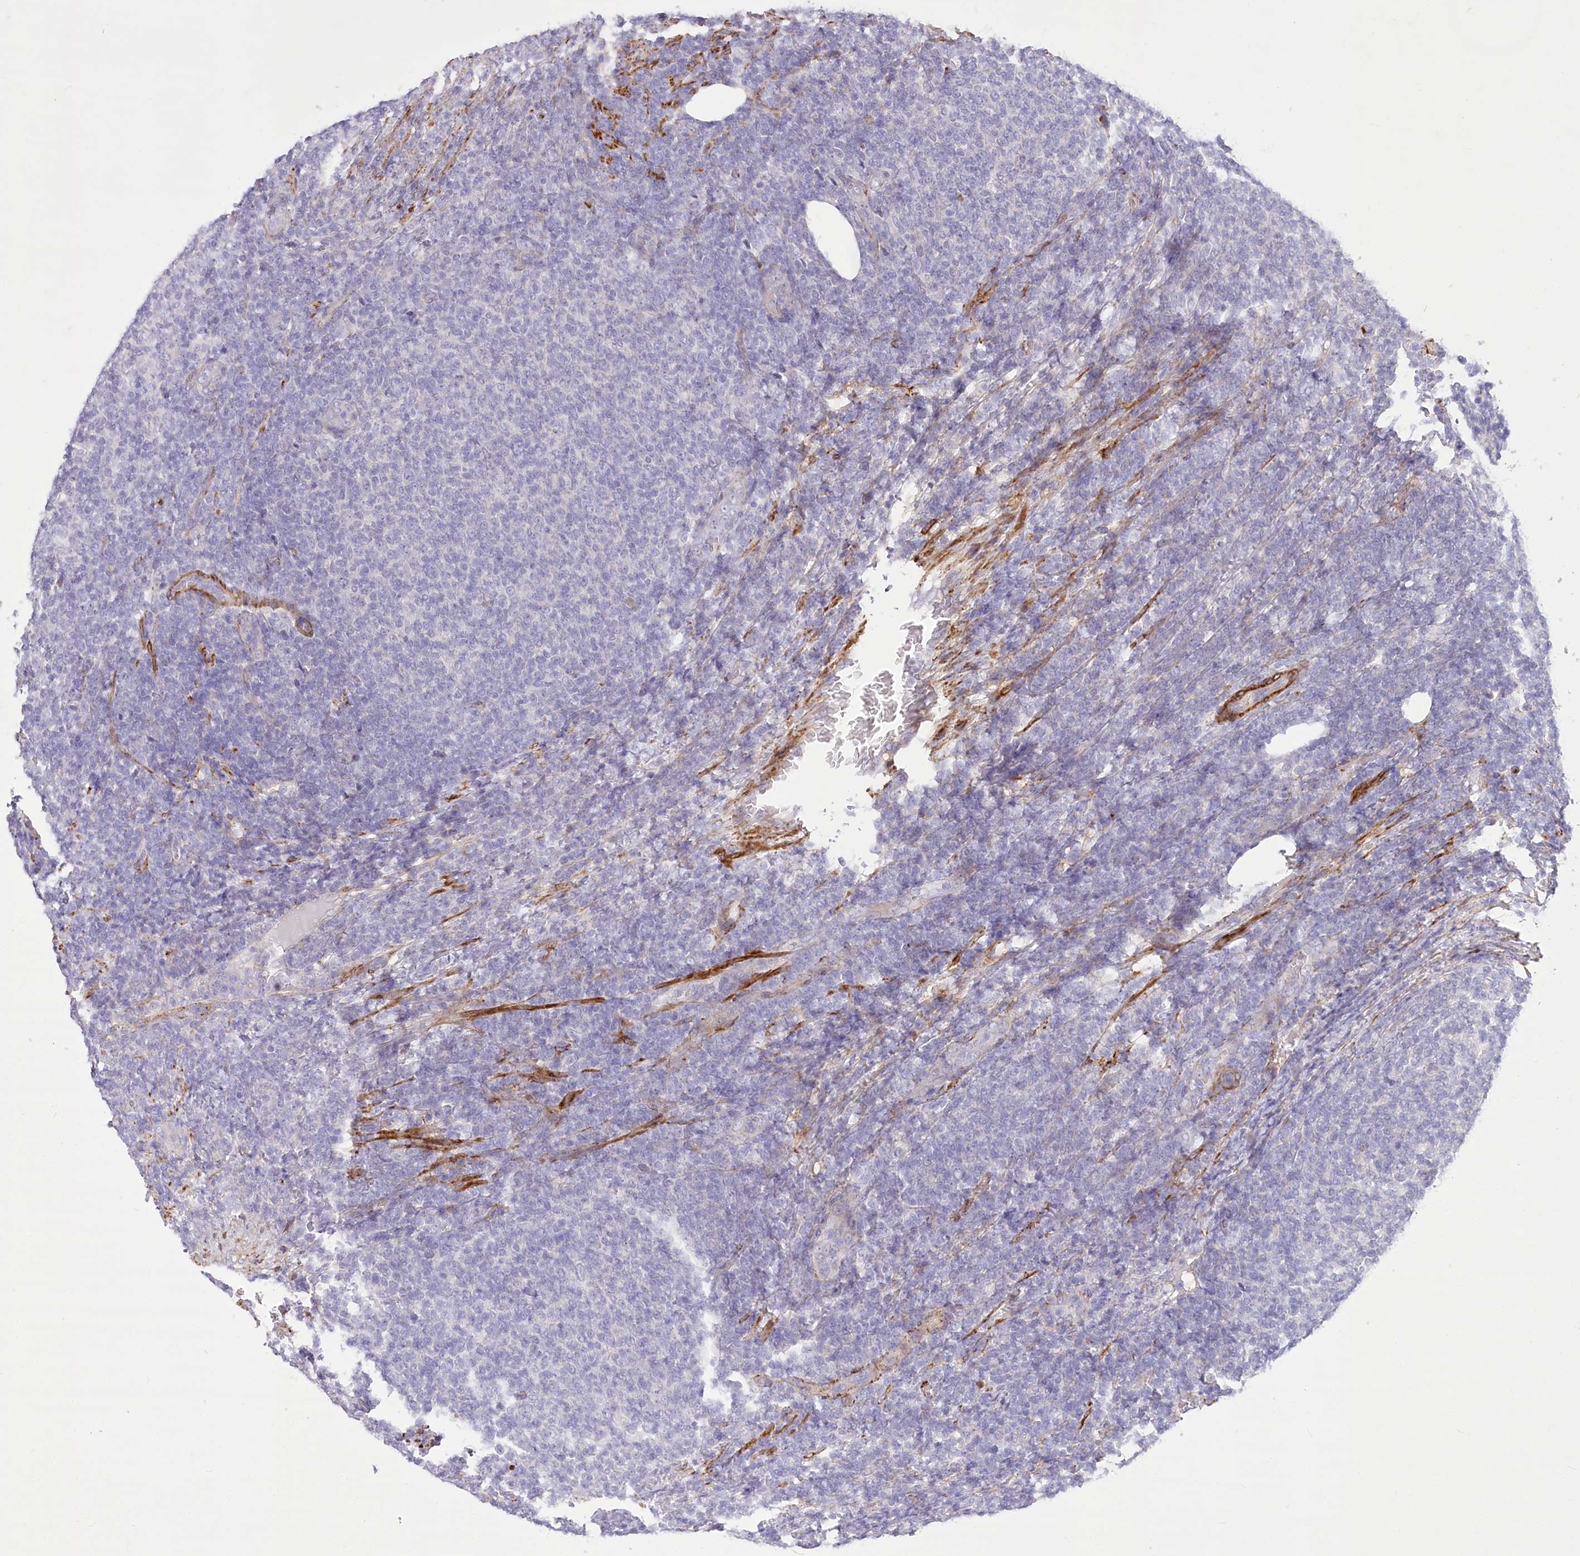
{"staining": {"intensity": "negative", "quantity": "none", "location": "none"}, "tissue": "lymphoma", "cell_type": "Tumor cells", "image_type": "cancer", "snomed": [{"axis": "morphology", "description": "Malignant lymphoma, non-Hodgkin's type, Low grade"}, {"axis": "topography", "description": "Lymph node"}], "caption": "Malignant lymphoma, non-Hodgkin's type (low-grade) stained for a protein using immunohistochemistry (IHC) exhibits no staining tumor cells.", "gene": "ANGPTL3", "patient": {"sex": "male", "age": 66}}